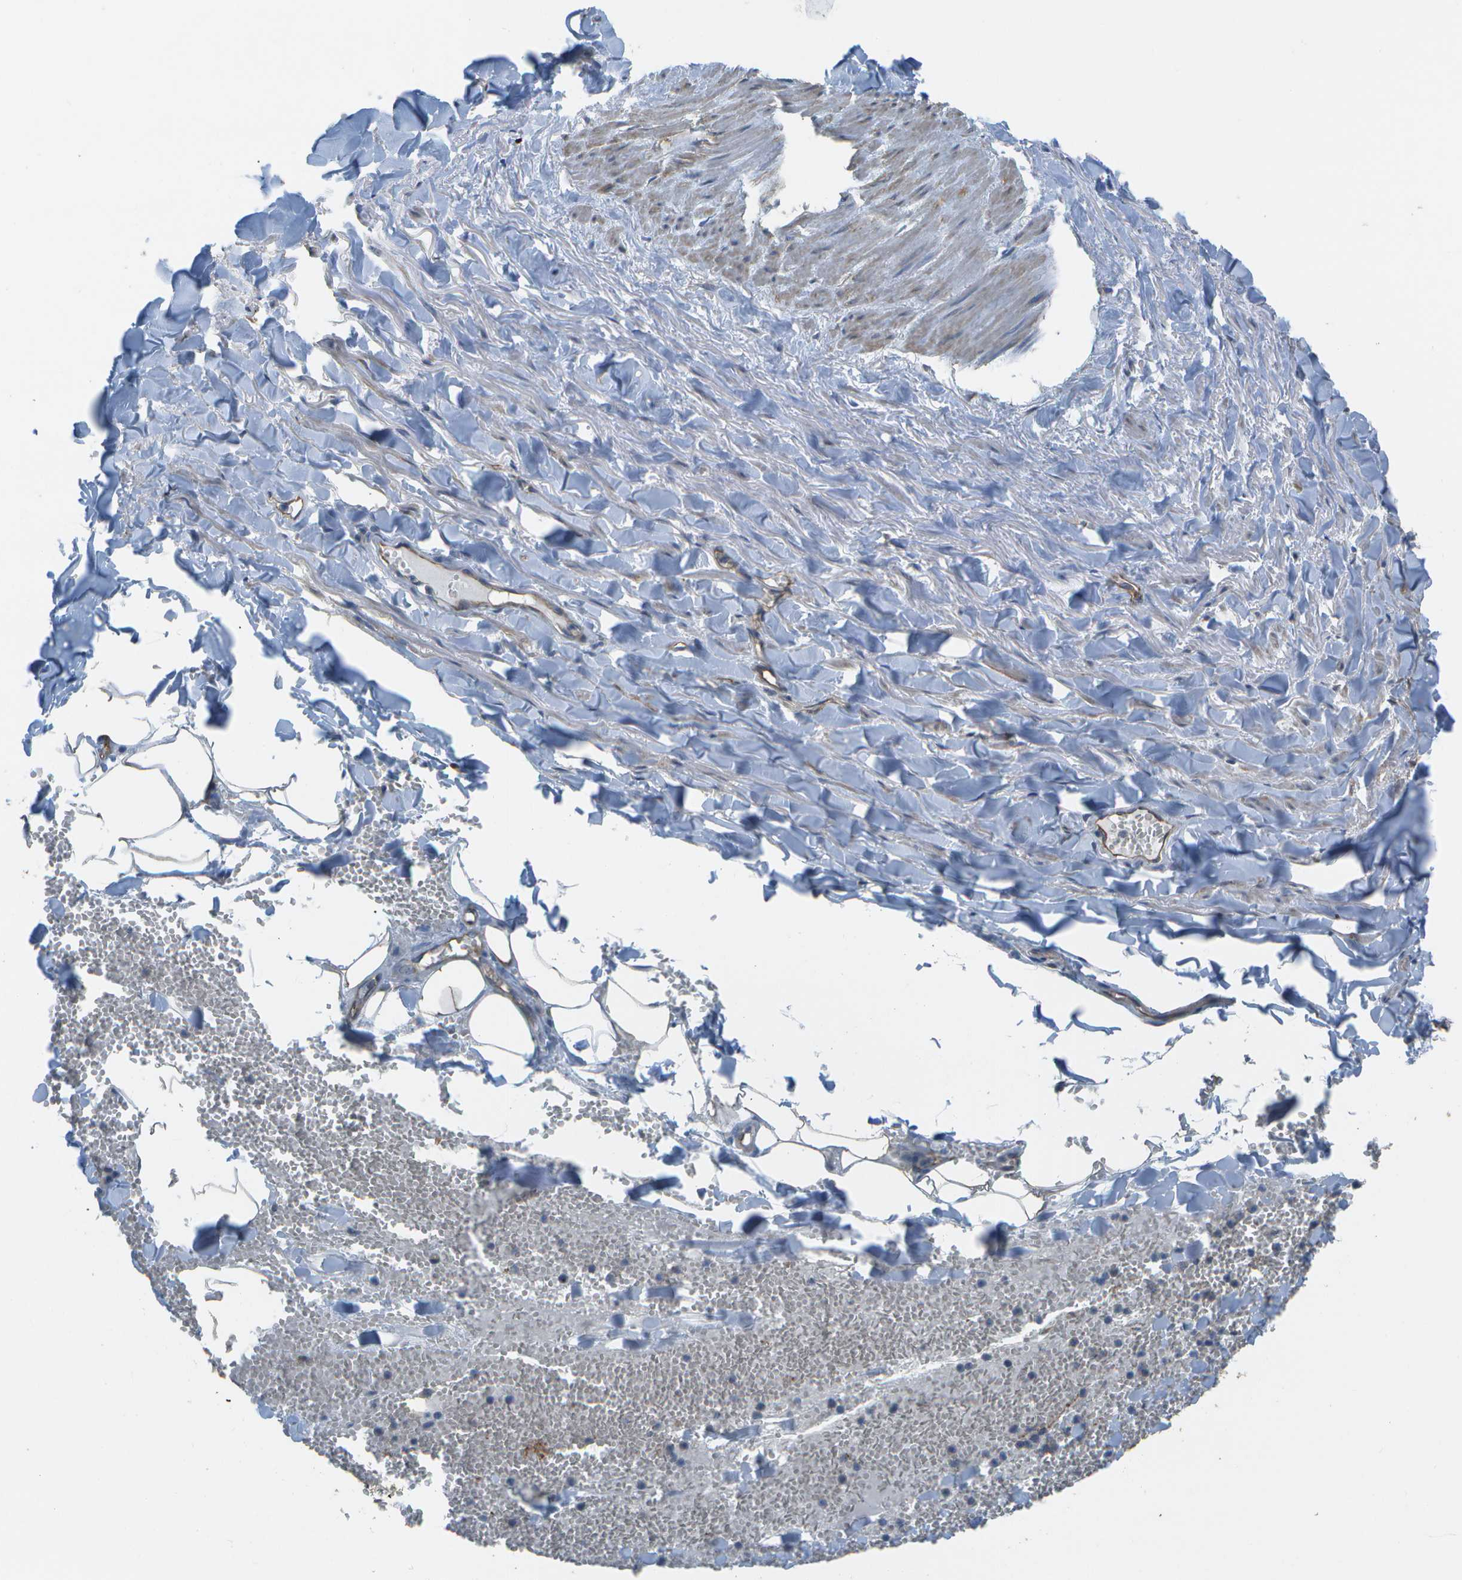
{"staining": {"intensity": "weak", "quantity": ">75%", "location": "cytoplasmic/membranous"}, "tissue": "adipose tissue", "cell_type": "Adipocytes", "image_type": "normal", "snomed": [{"axis": "morphology", "description": "Normal tissue, NOS"}, {"axis": "topography", "description": "Adipose tissue"}, {"axis": "topography", "description": "Peripheral nerve tissue"}], "caption": "Protein analysis of normal adipose tissue exhibits weak cytoplasmic/membranous positivity in approximately >75% of adipocytes. Ihc stains the protein of interest in brown and the nuclei are stained blue.", "gene": "CLNS1A", "patient": {"sex": "male", "age": 52}}